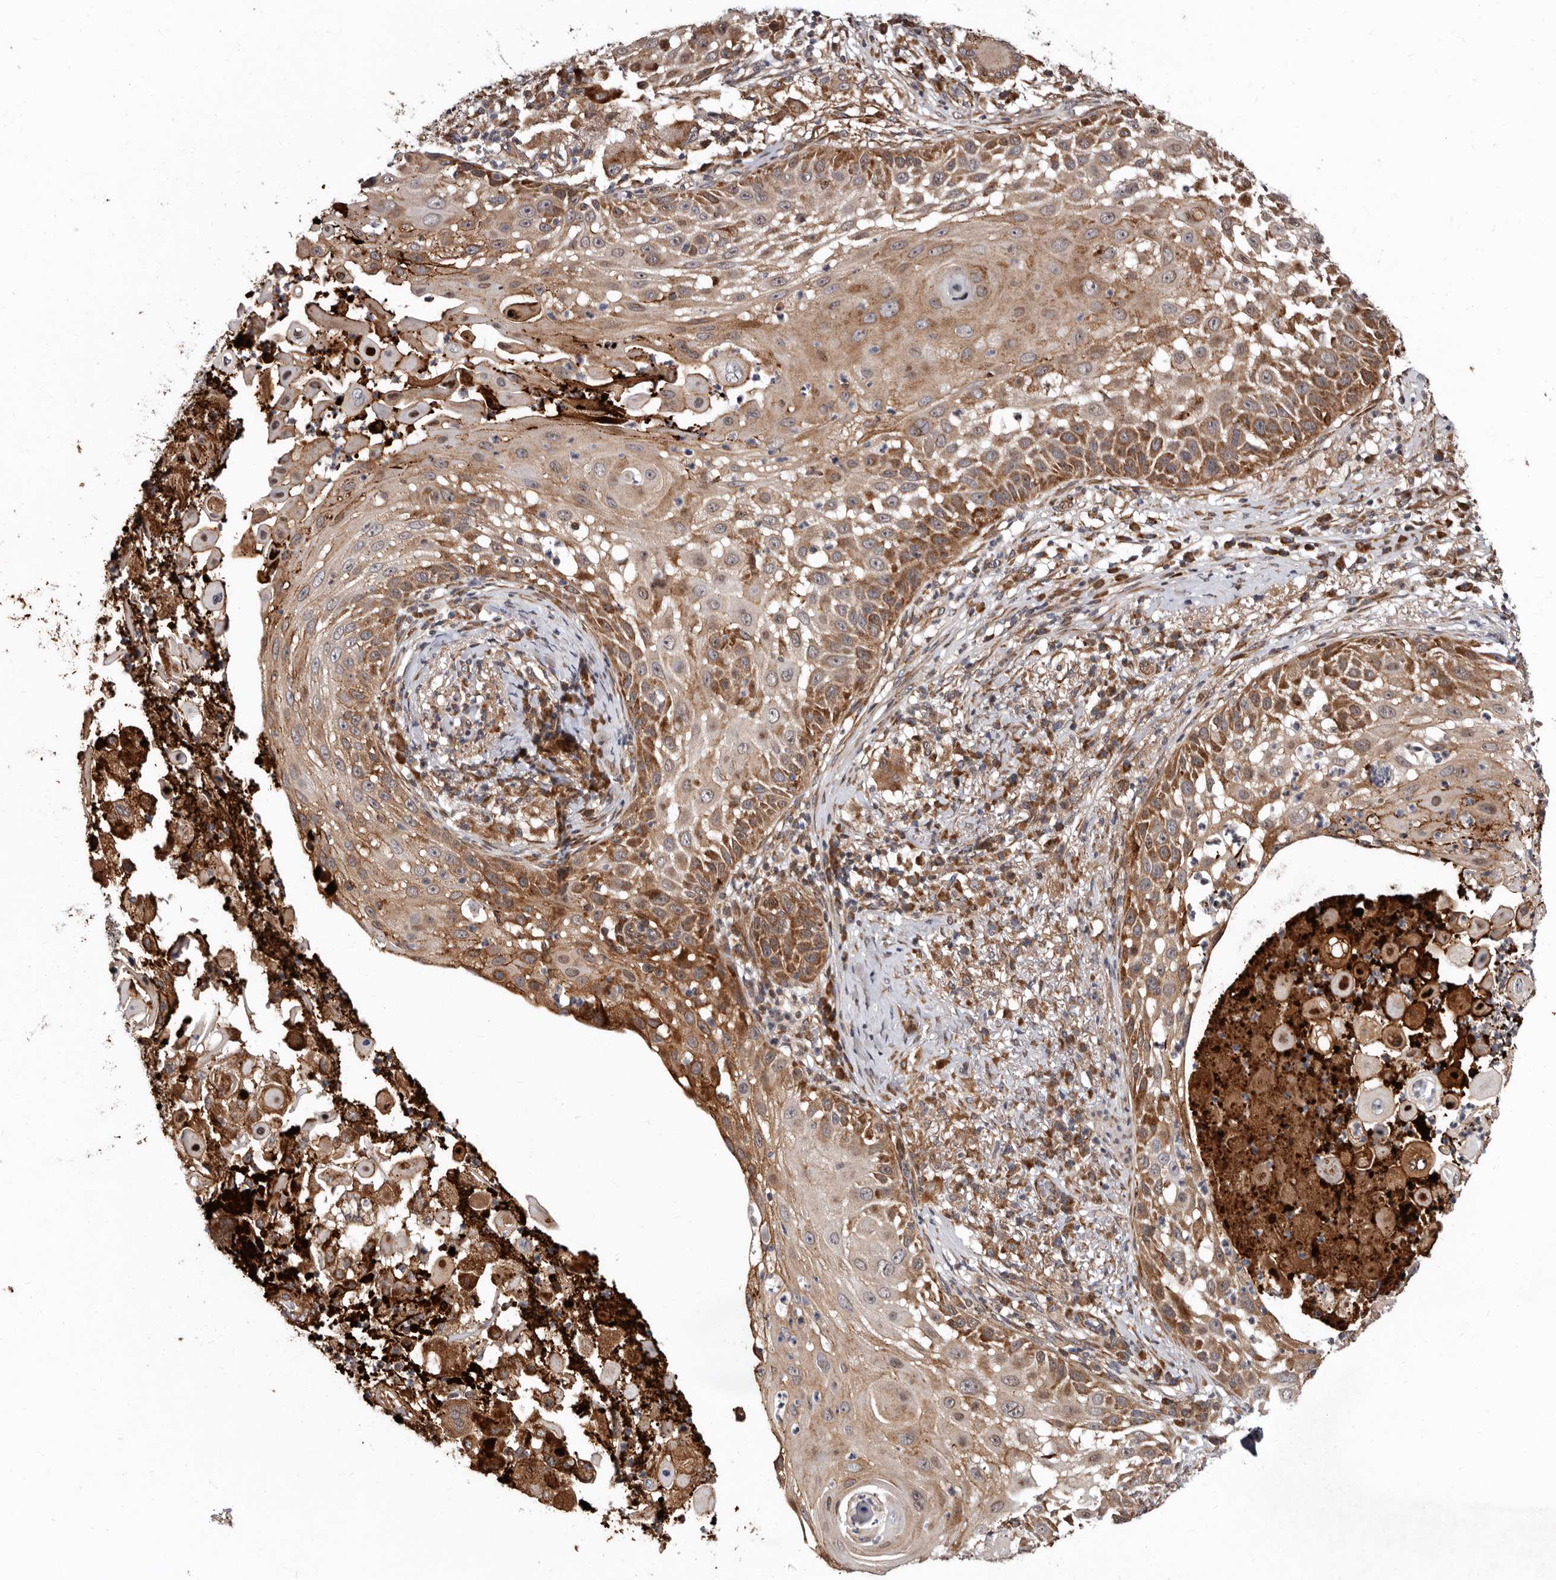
{"staining": {"intensity": "moderate", "quantity": ">75%", "location": "cytoplasmic/membranous"}, "tissue": "skin cancer", "cell_type": "Tumor cells", "image_type": "cancer", "snomed": [{"axis": "morphology", "description": "Squamous cell carcinoma, NOS"}, {"axis": "topography", "description": "Skin"}], "caption": "Protein analysis of skin cancer tissue displays moderate cytoplasmic/membranous positivity in about >75% of tumor cells.", "gene": "WEE2", "patient": {"sex": "female", "age": 44}}